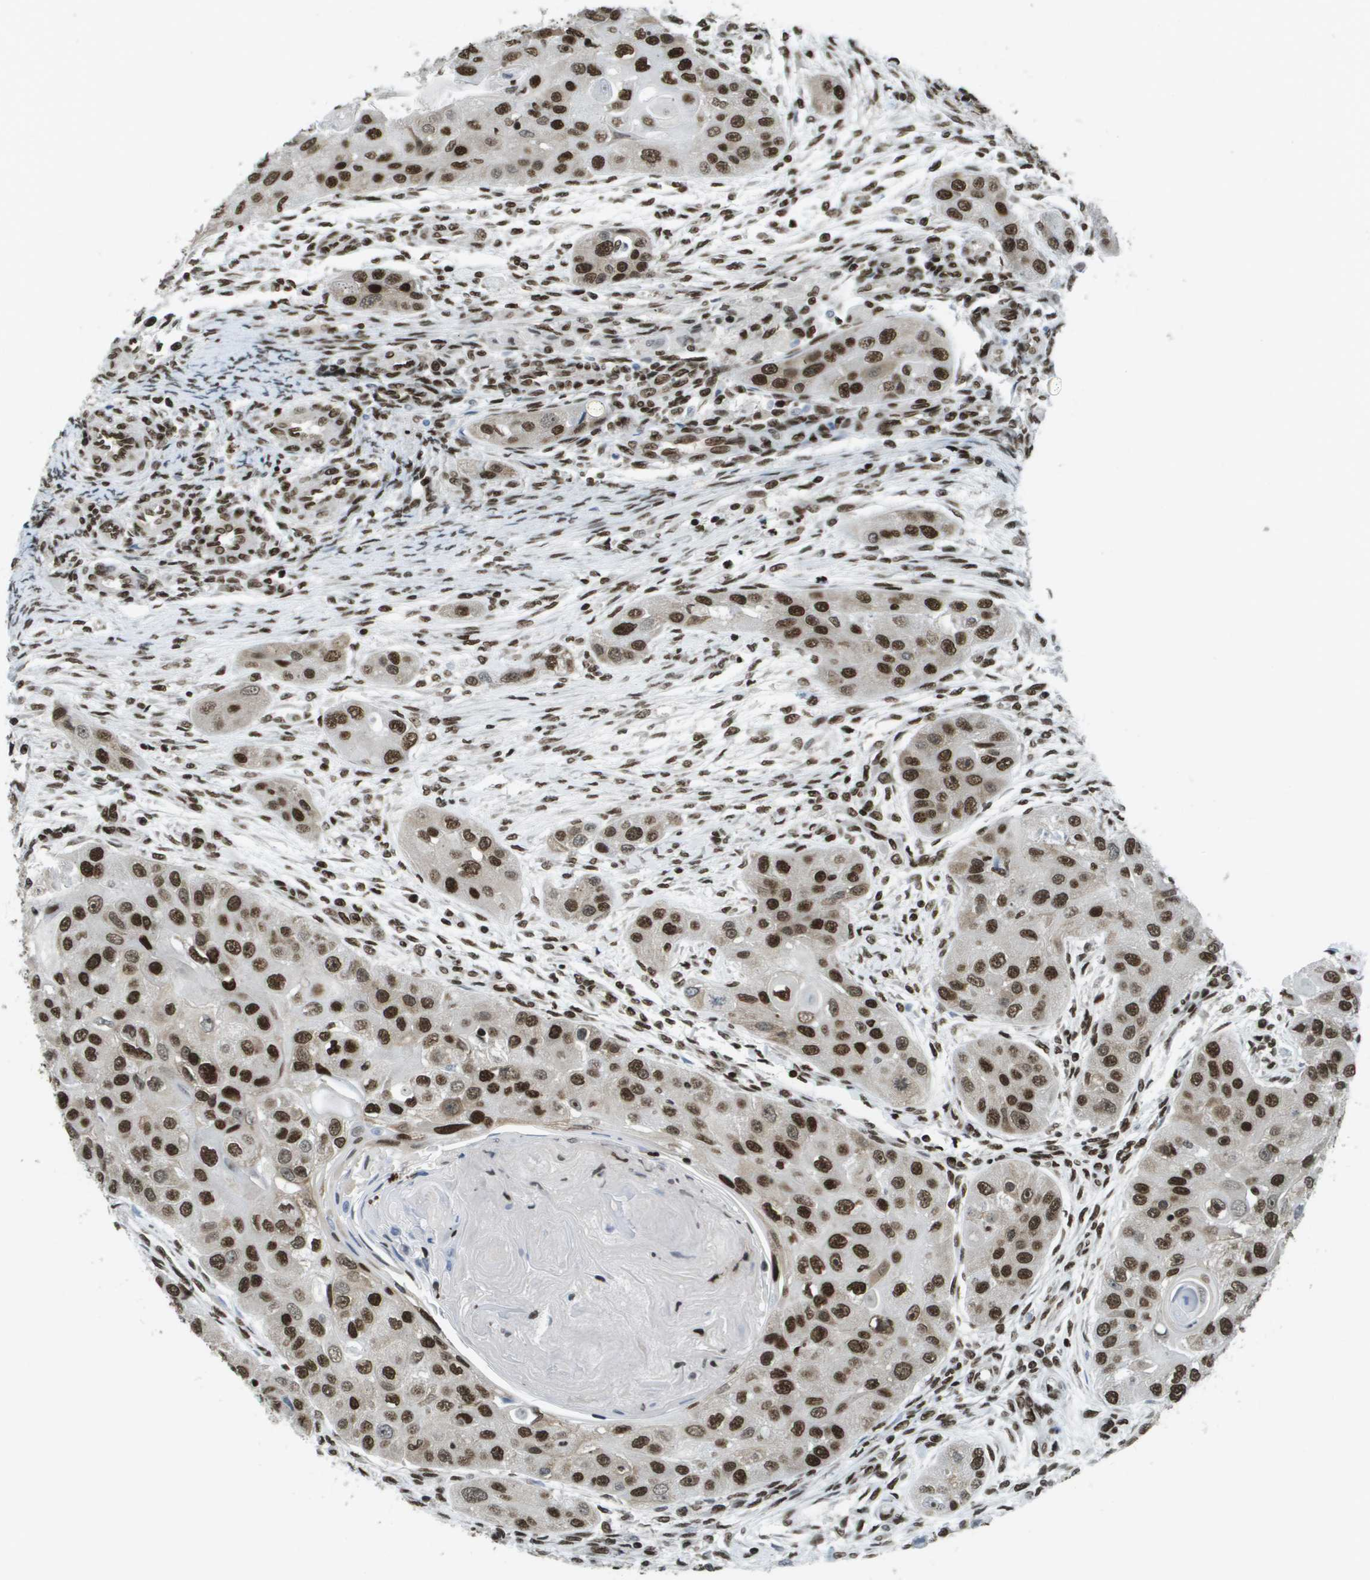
{"staining": {"intensity": "strong", "quantity": ">75%", "location": "nuclear"}, "tissue": "head and neck cancer", "cell_type": "Tumor cells", "image_type": "cancer", "snomed": [{"axis": "morphology", "description": "Normal tissue, NOS"}, {"axis": "morphology", "description": "Squamous cell carcinoma, NOS"}, {"axis": "topography", "description": "Skeletal muscle"}, {"axis": "topography", "description": "Head-Neck"}], "caption": "Head and neck cancer (squamous cell carcinoma) was stained to show a protein in brown. There is high levels of strong nuclear expression in approximately >75% of tumor cells. Using DAB (brown) and hematoxylin (blue) stains, captured at high magnification using brightfield microscopy.", "gene": "GLYR1", "patient": {"sex": "male", "age": 51}}